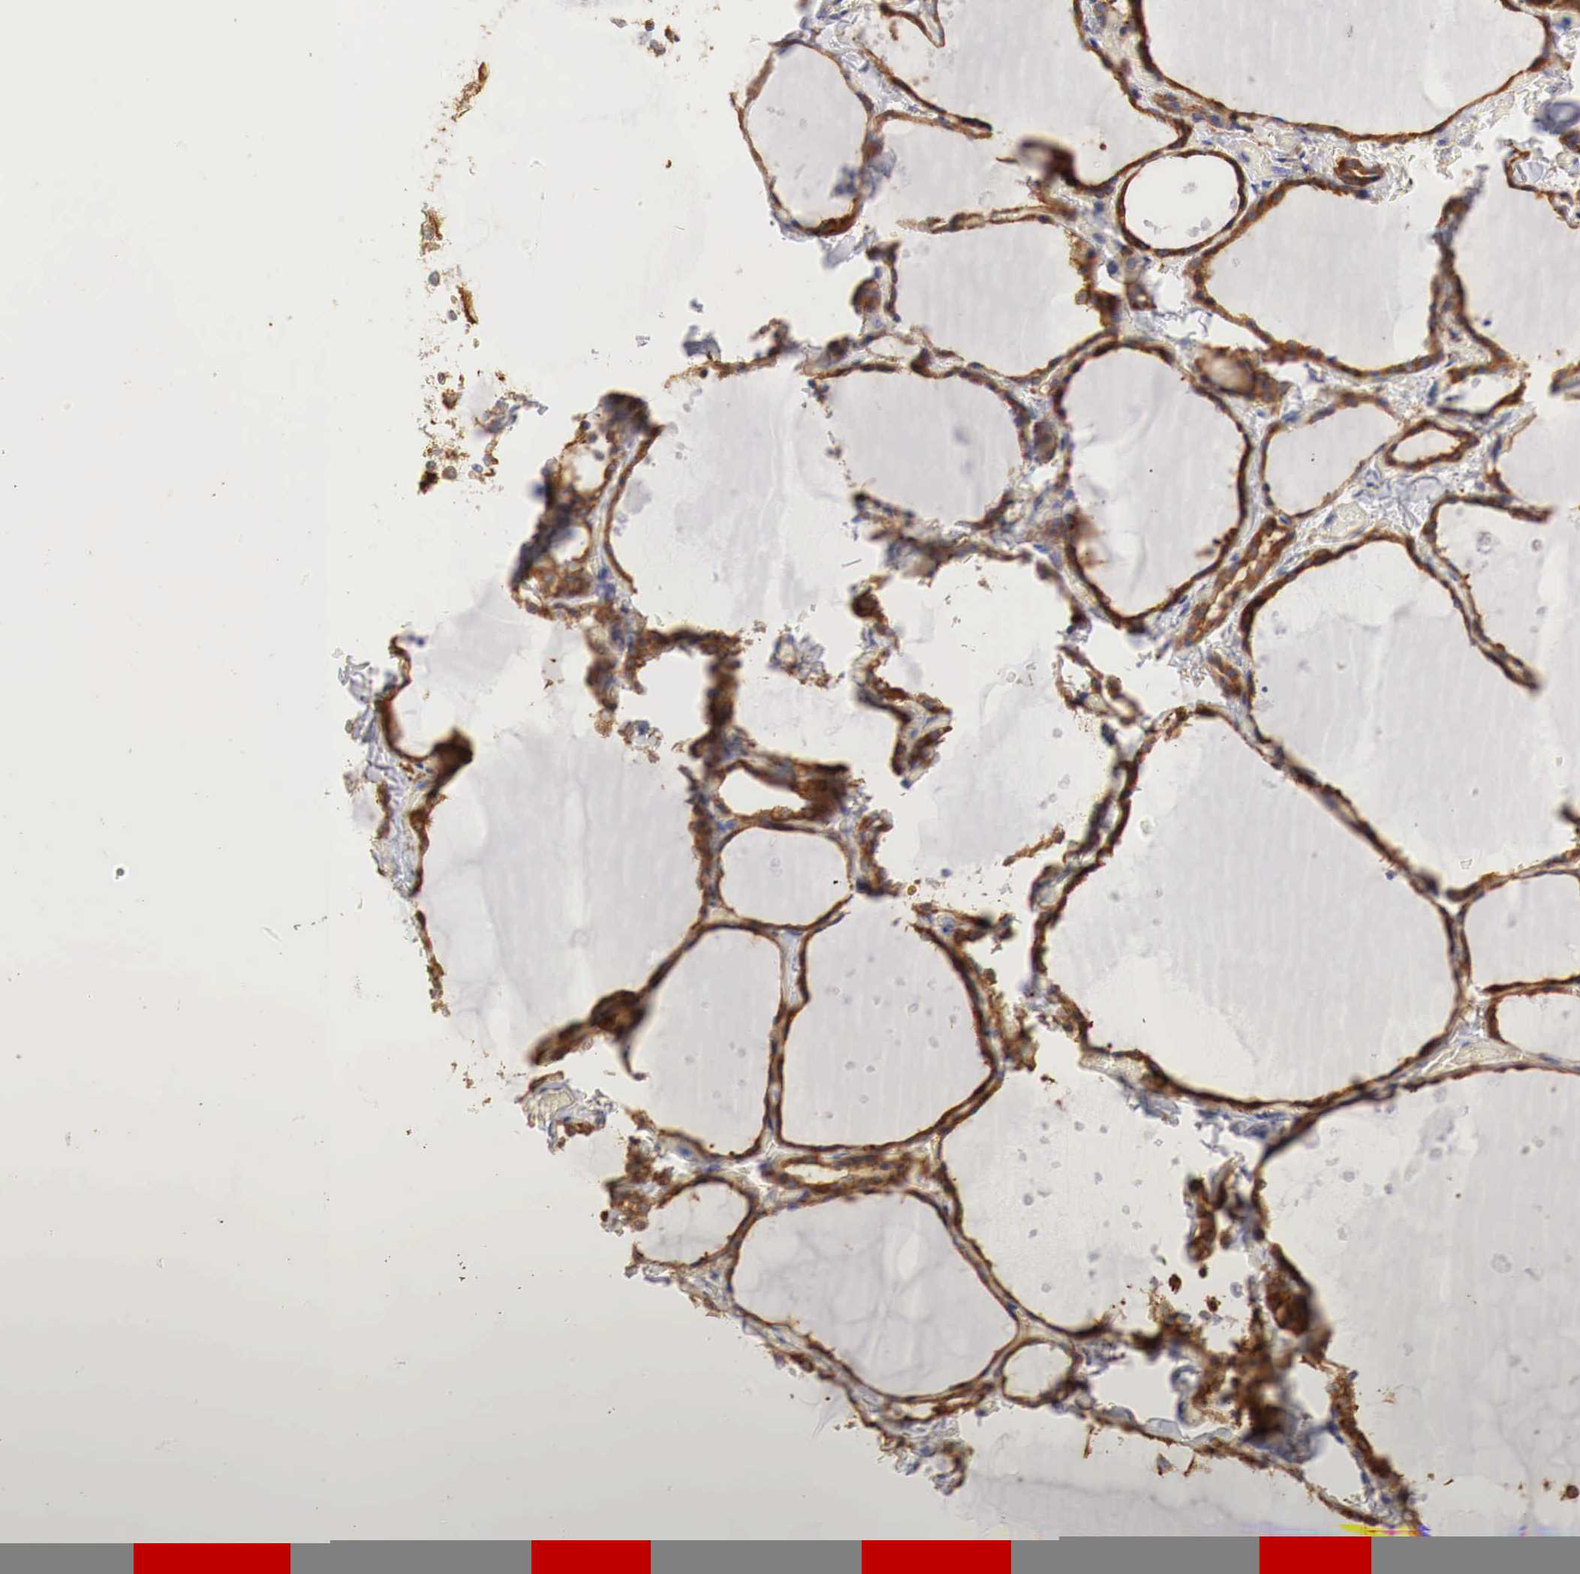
{"staining": {"intensity": "strong", "quantity": ">75%", "location": "cytoplasmic/membranous"}, "tissue": "thyroid gland", "cell_type": "Glandular cells", "image_type": "normal", "snomed": [{"axis": "morphology", "description": "Normal tissue, NOS"}, {"axis": "topography", "description": "Thyroid gland"}], "caption": "Immunohistochemistry of benign human thyroid gland displays high levels of strong cytoplasmic/membranous expression in approximately >75% of glandular cells.", "gene": "G6PD", "patient": {"sex": "male", "age": 34}}